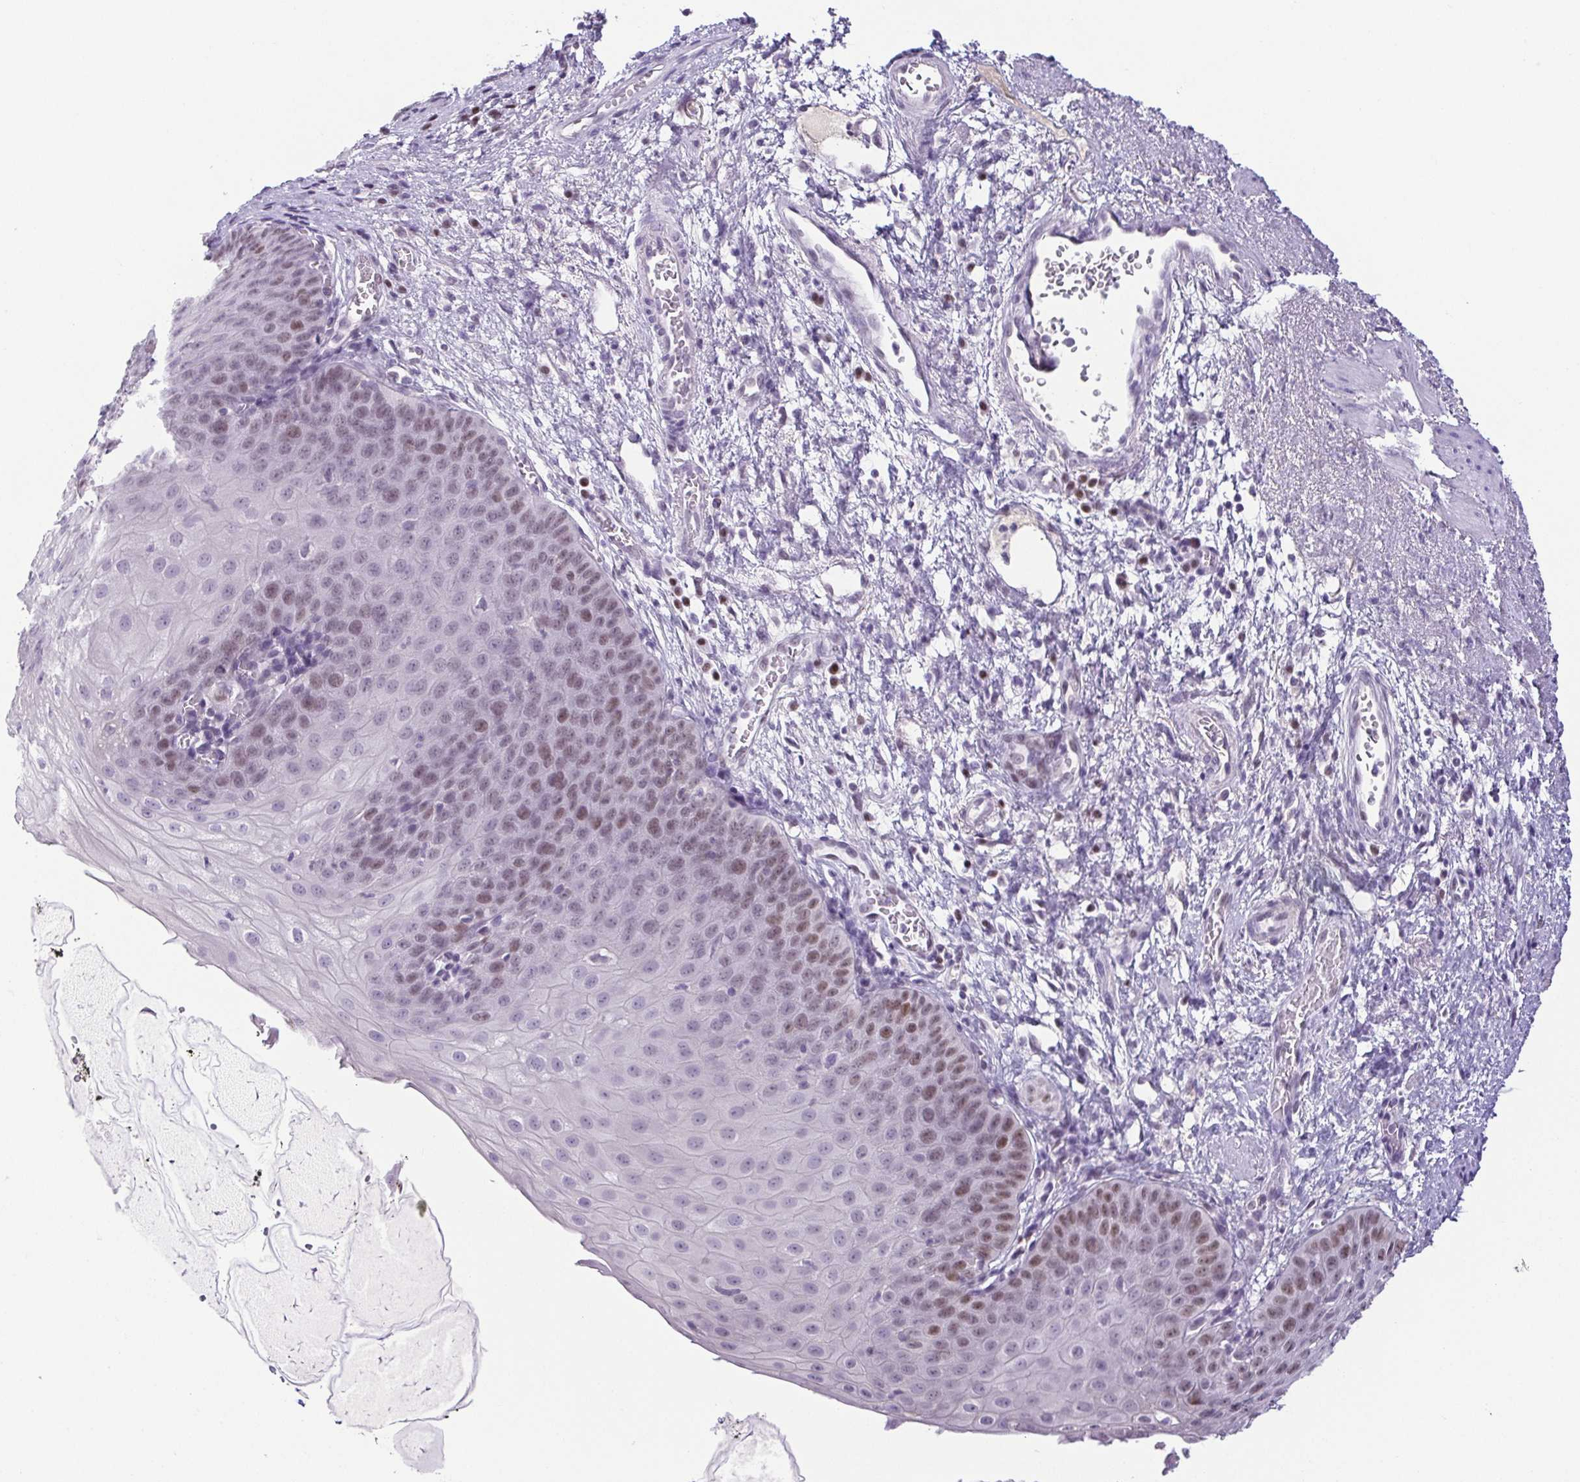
{"staining": {"intensity": "moderate", "quantity": "25%-75%", "location": "nuclear"}, "tissue": "esophagus", "cell_type": "Squamous epithelial cells", "image_type": "normal", "snomed": [{"axis": "morphology", "description": "Normal tissue, NOS"}, {"axis": "topography", "description": "Esophagus"}], "caption": "Protein staining of normal esophagus shows moderate nuclear positivity in approximately 25%-75% of squamous epithelial cells.", "gene": "TCF3", "patient": {"sex": "male", "age": 71}}